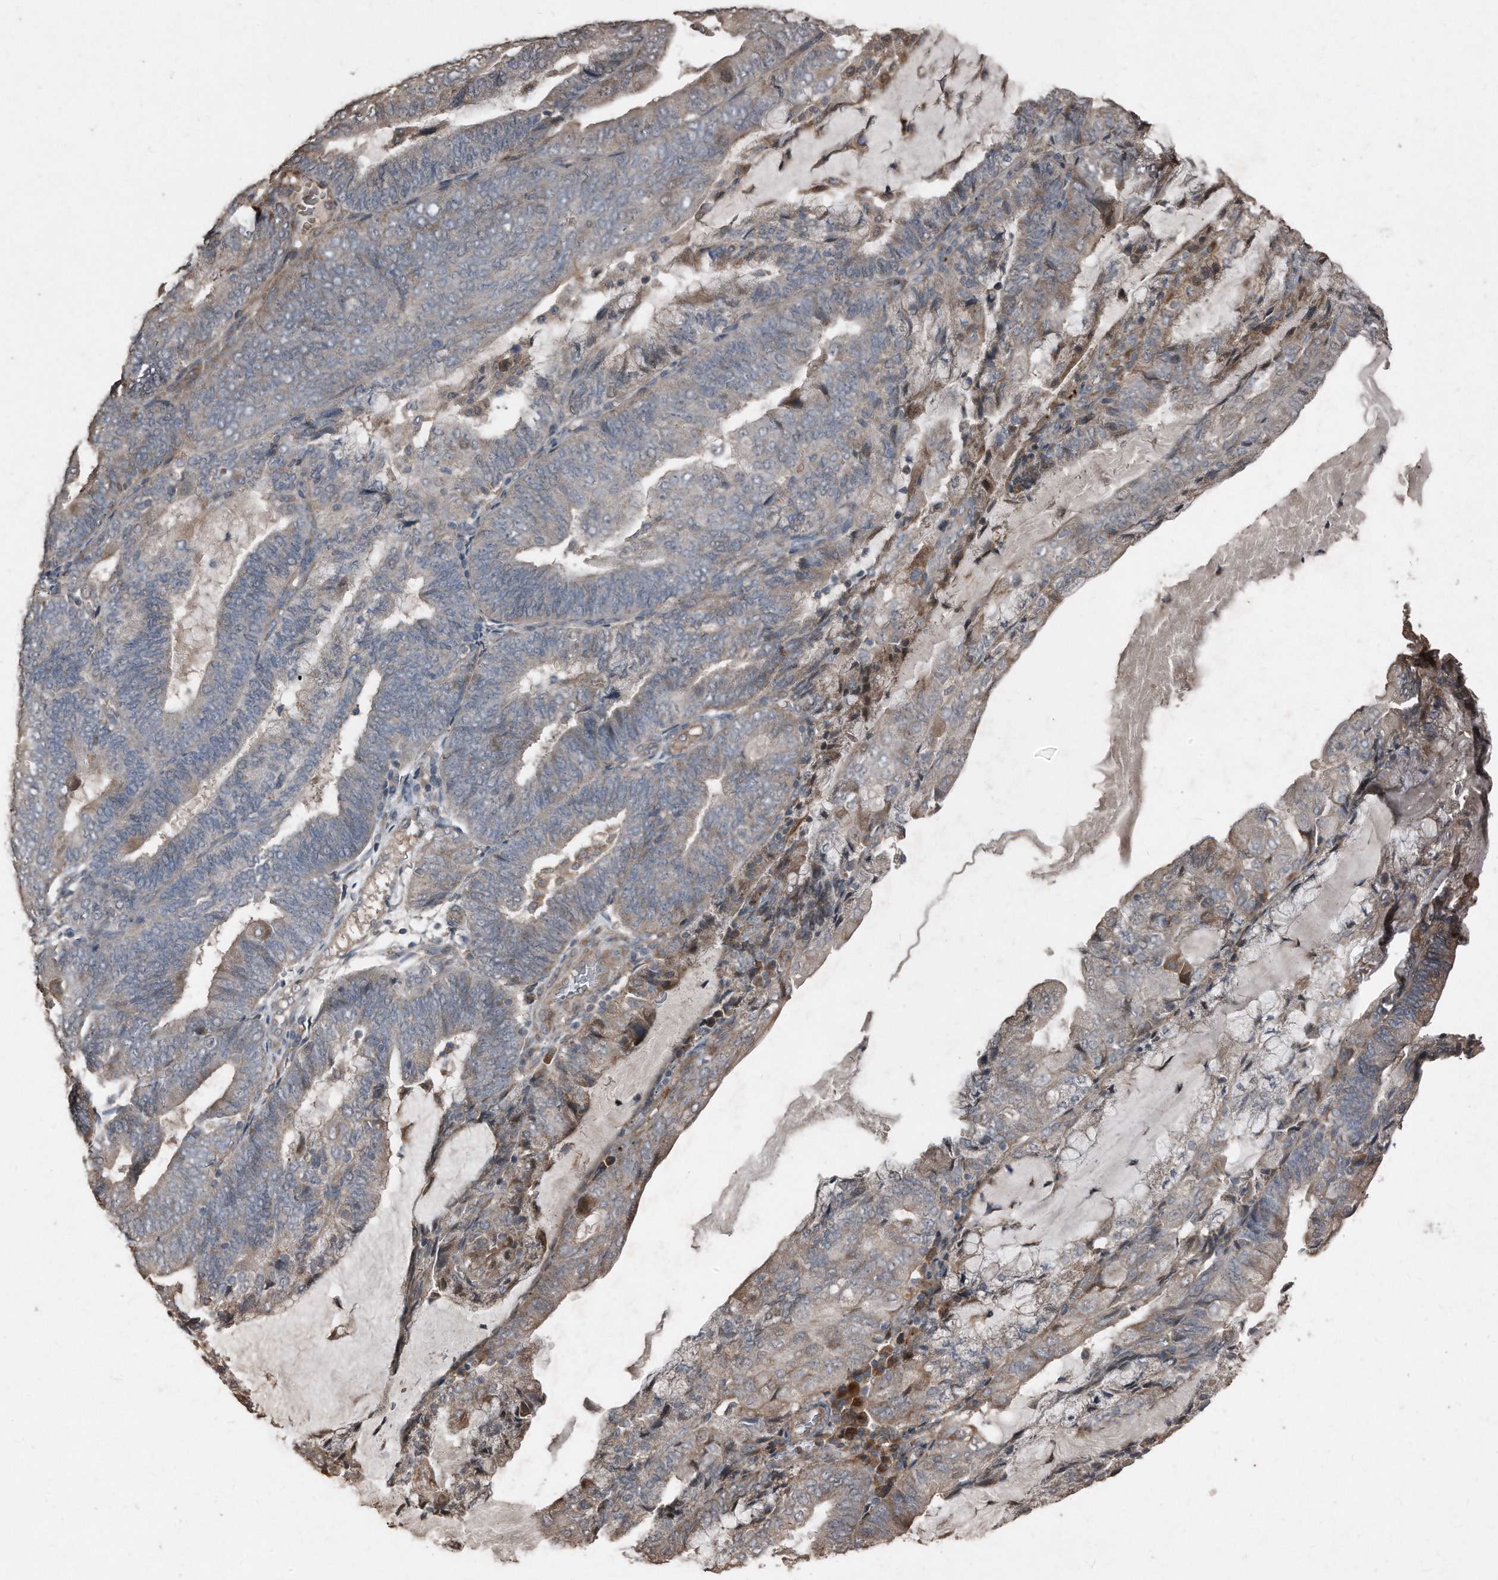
{"staining": {"intensity": "weak", "quantity": "<25%", "location": "cytoplasmic/membranous"}, "tissue": "endometrial cancer", "cell_type": "Tumor cells", "image_type": "cancer", "snomed": [{"axis": "morphology", "description": "Adenocarcinoma, NOS"}, {"axis": "topography", "description": "Endometrium"}], "caption": "Adenocarcinoma (endometrial) was stained to show a protein in brown. There is no significant positivity in tumor cells.", "gene": "ANKRD10", "patient": {"sex": "female", "age": 81}}